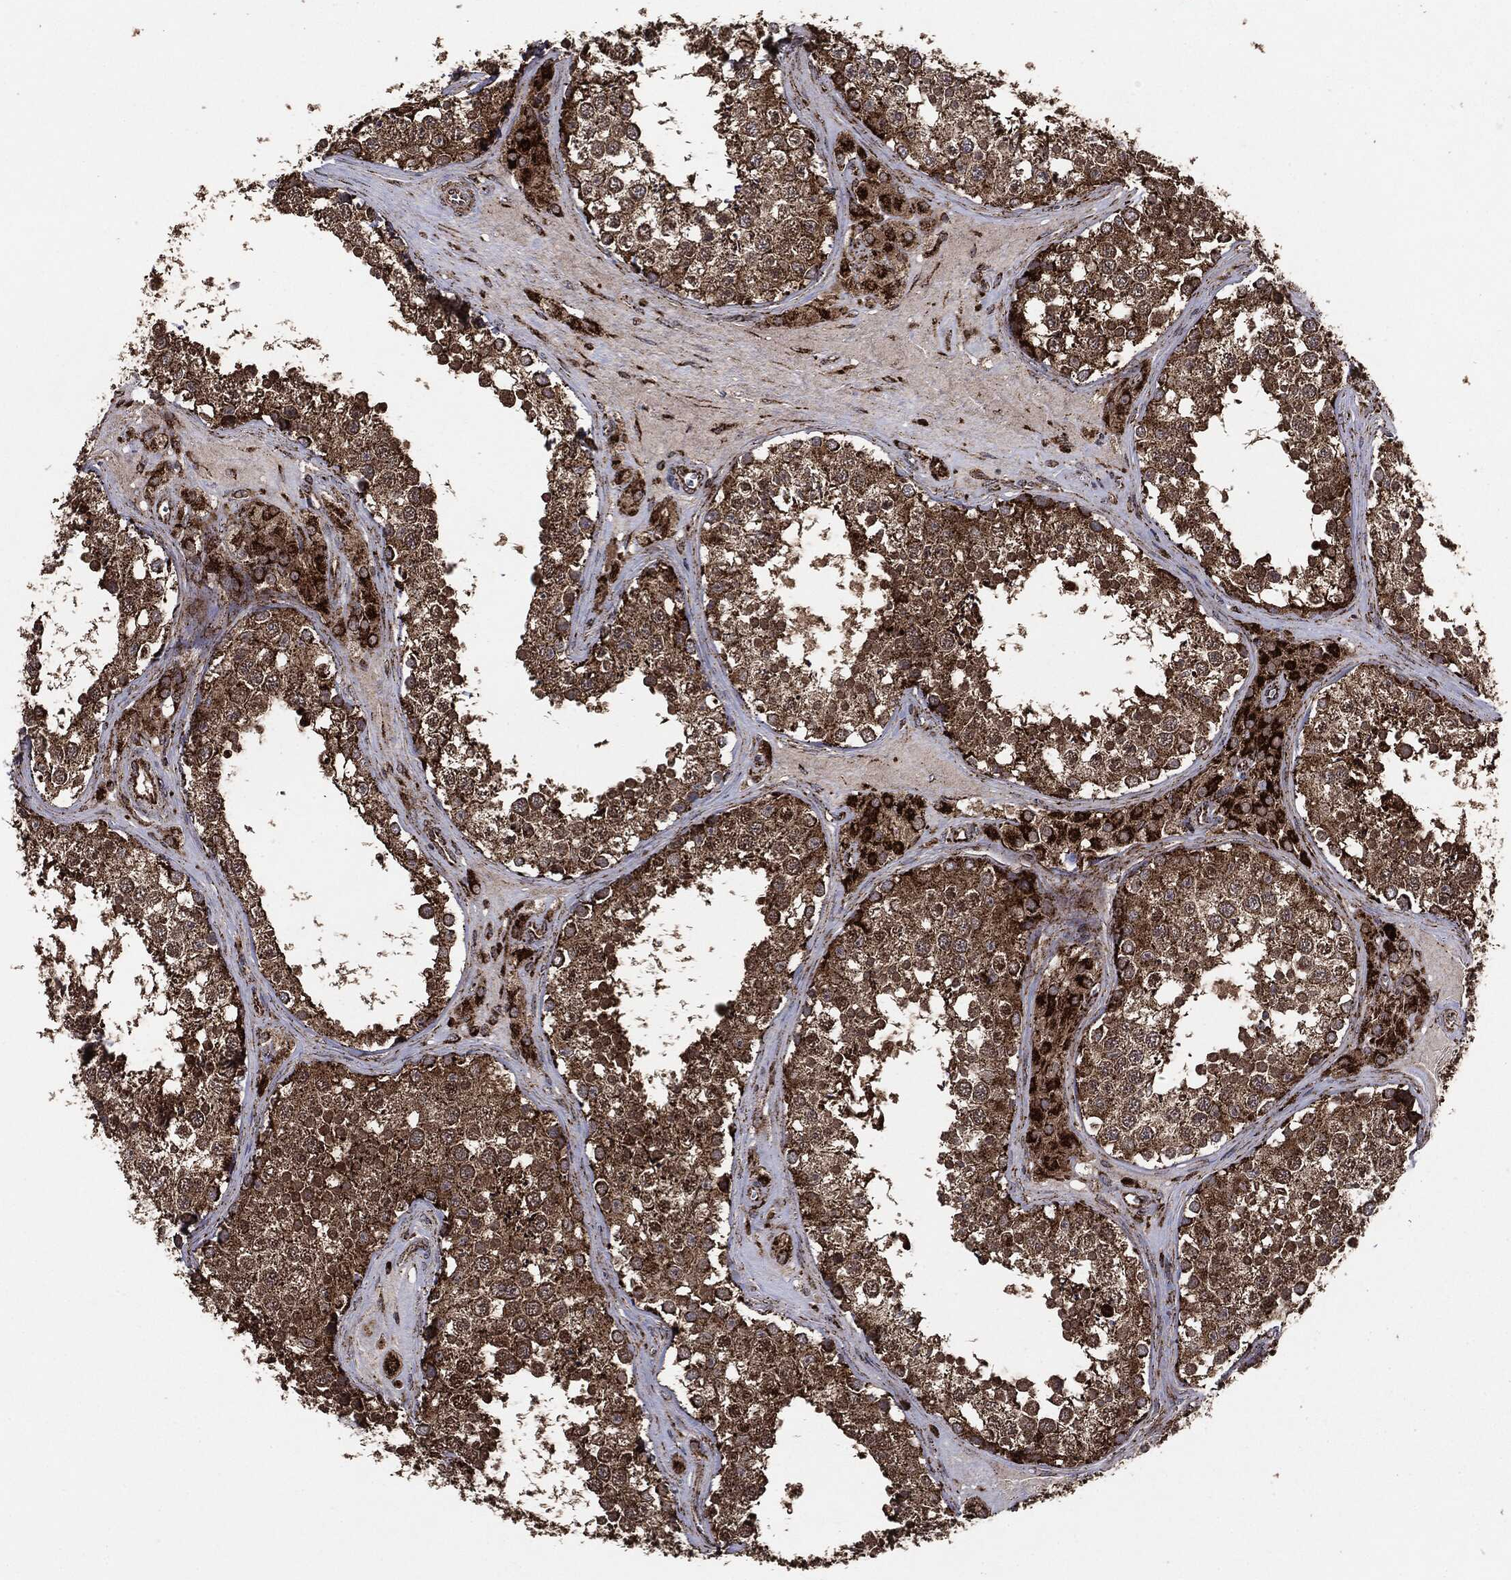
{"staining": {"intensity": "moderate", "quantity": ">75%", "location": "cytoplasmic/membranous"}, "tissue": "testis", "cell_type": "Cells in seminiferous ducts", "image_type": "normal", "snomed": [{"axis": "morphology", "description": "Normal tissue, NOS"}, {"axis": "topography", "description": "Testis"}], "caption": "A photomicrograph of testis stained for a protein shows moderate cytoplasmic/membranous brown staining in cells in seminiferous ducts.", "gene": "MAP2K1", "patient": {"sex": "male", "age": 31}}